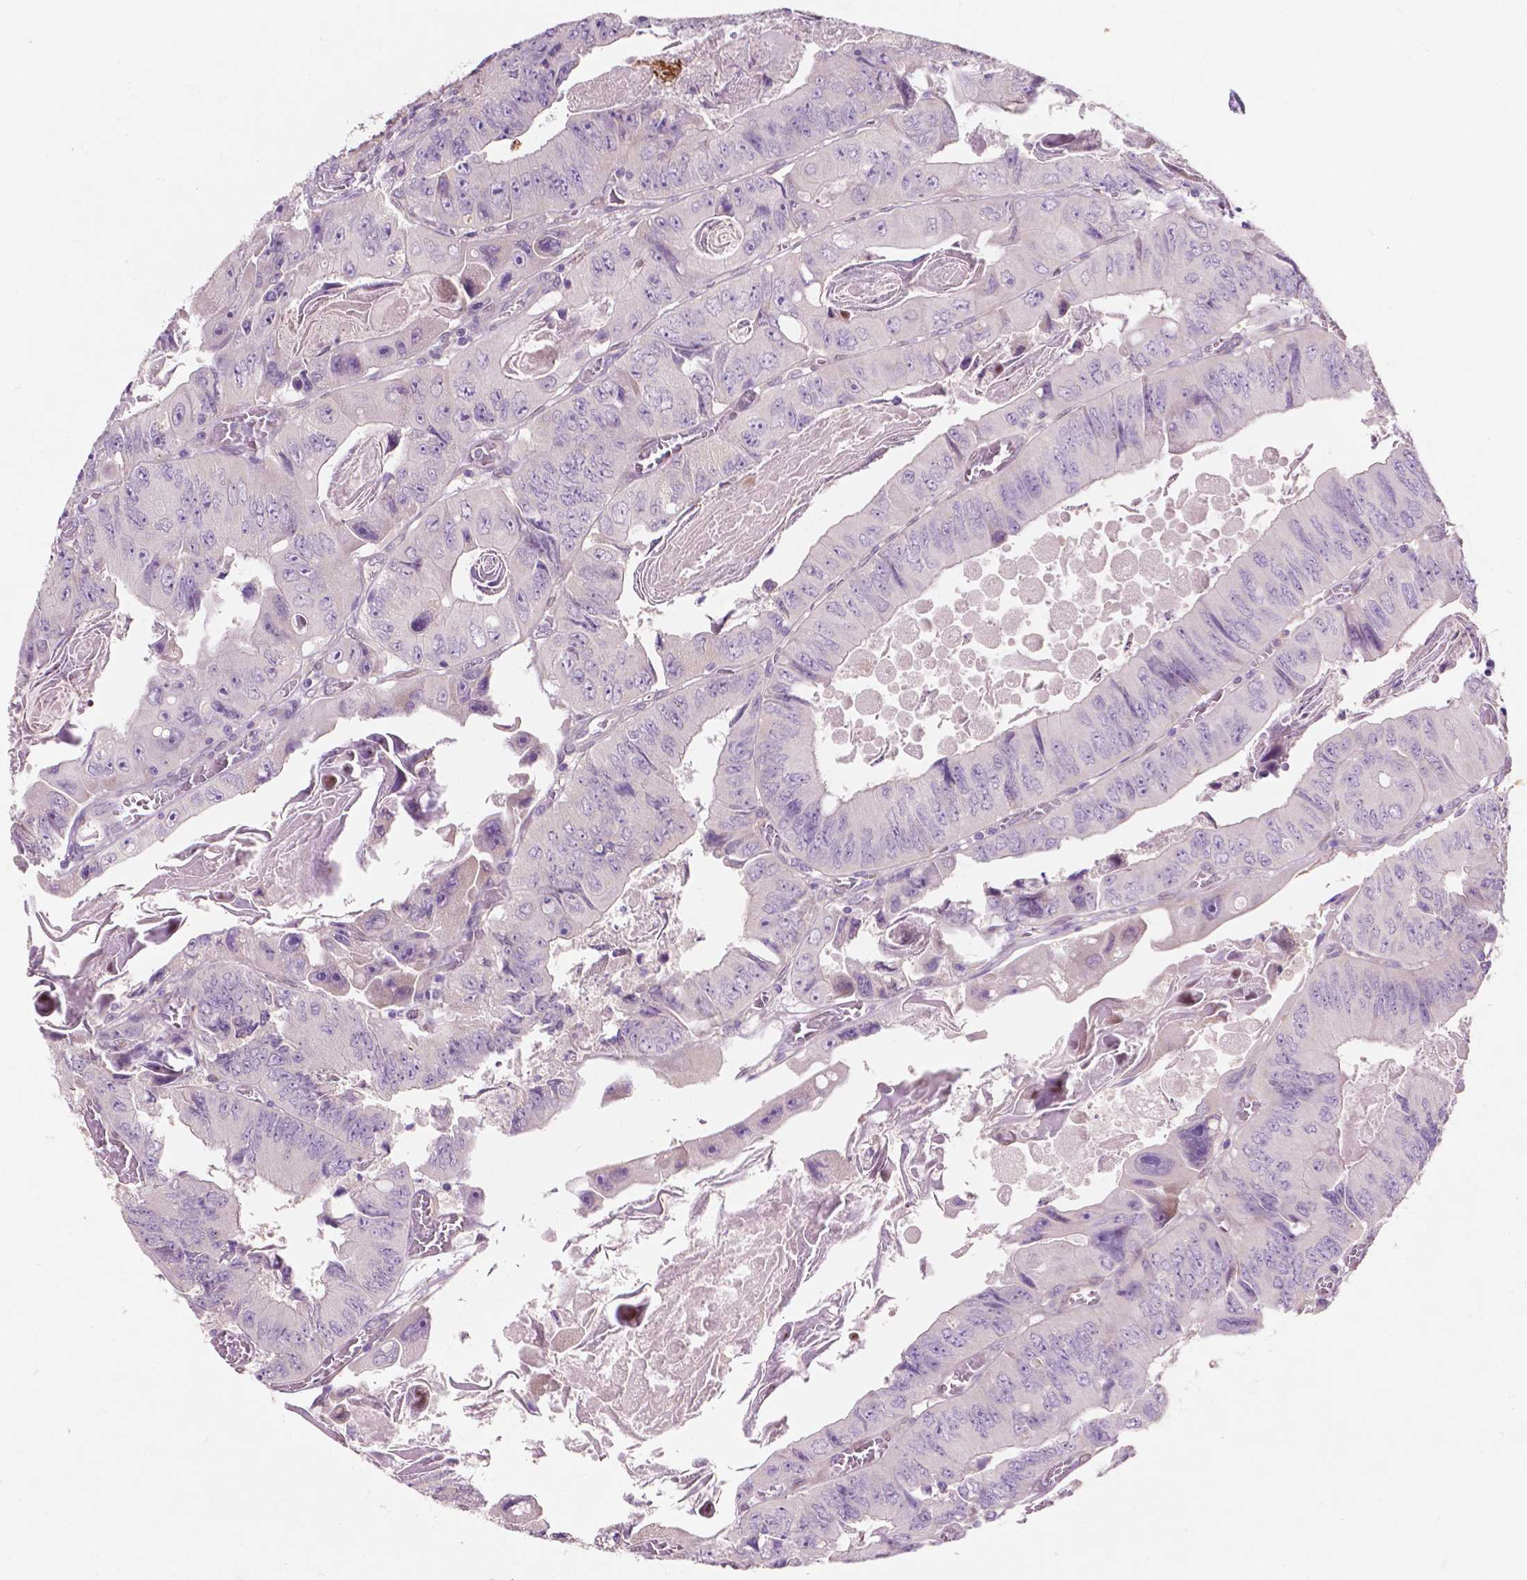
{"staining": {"intensity": "negative", "quantity": "none", "location": "none"}, "tissue": "colorectal cancer", "cell_type": "Tumor cells", "image_type": "cancer", "snomed": [{"axis": "morphology", "description": "Adenocarcinoma, NOS"}, {"axis": "topography", "description": "Colon"}], "caption": "A photomicrograph of human adenocarcinoma (colorectal) is negative for staining in tumor cells.", "gene": "GPR37", "patient": {"sex": "female", "age": 84}}